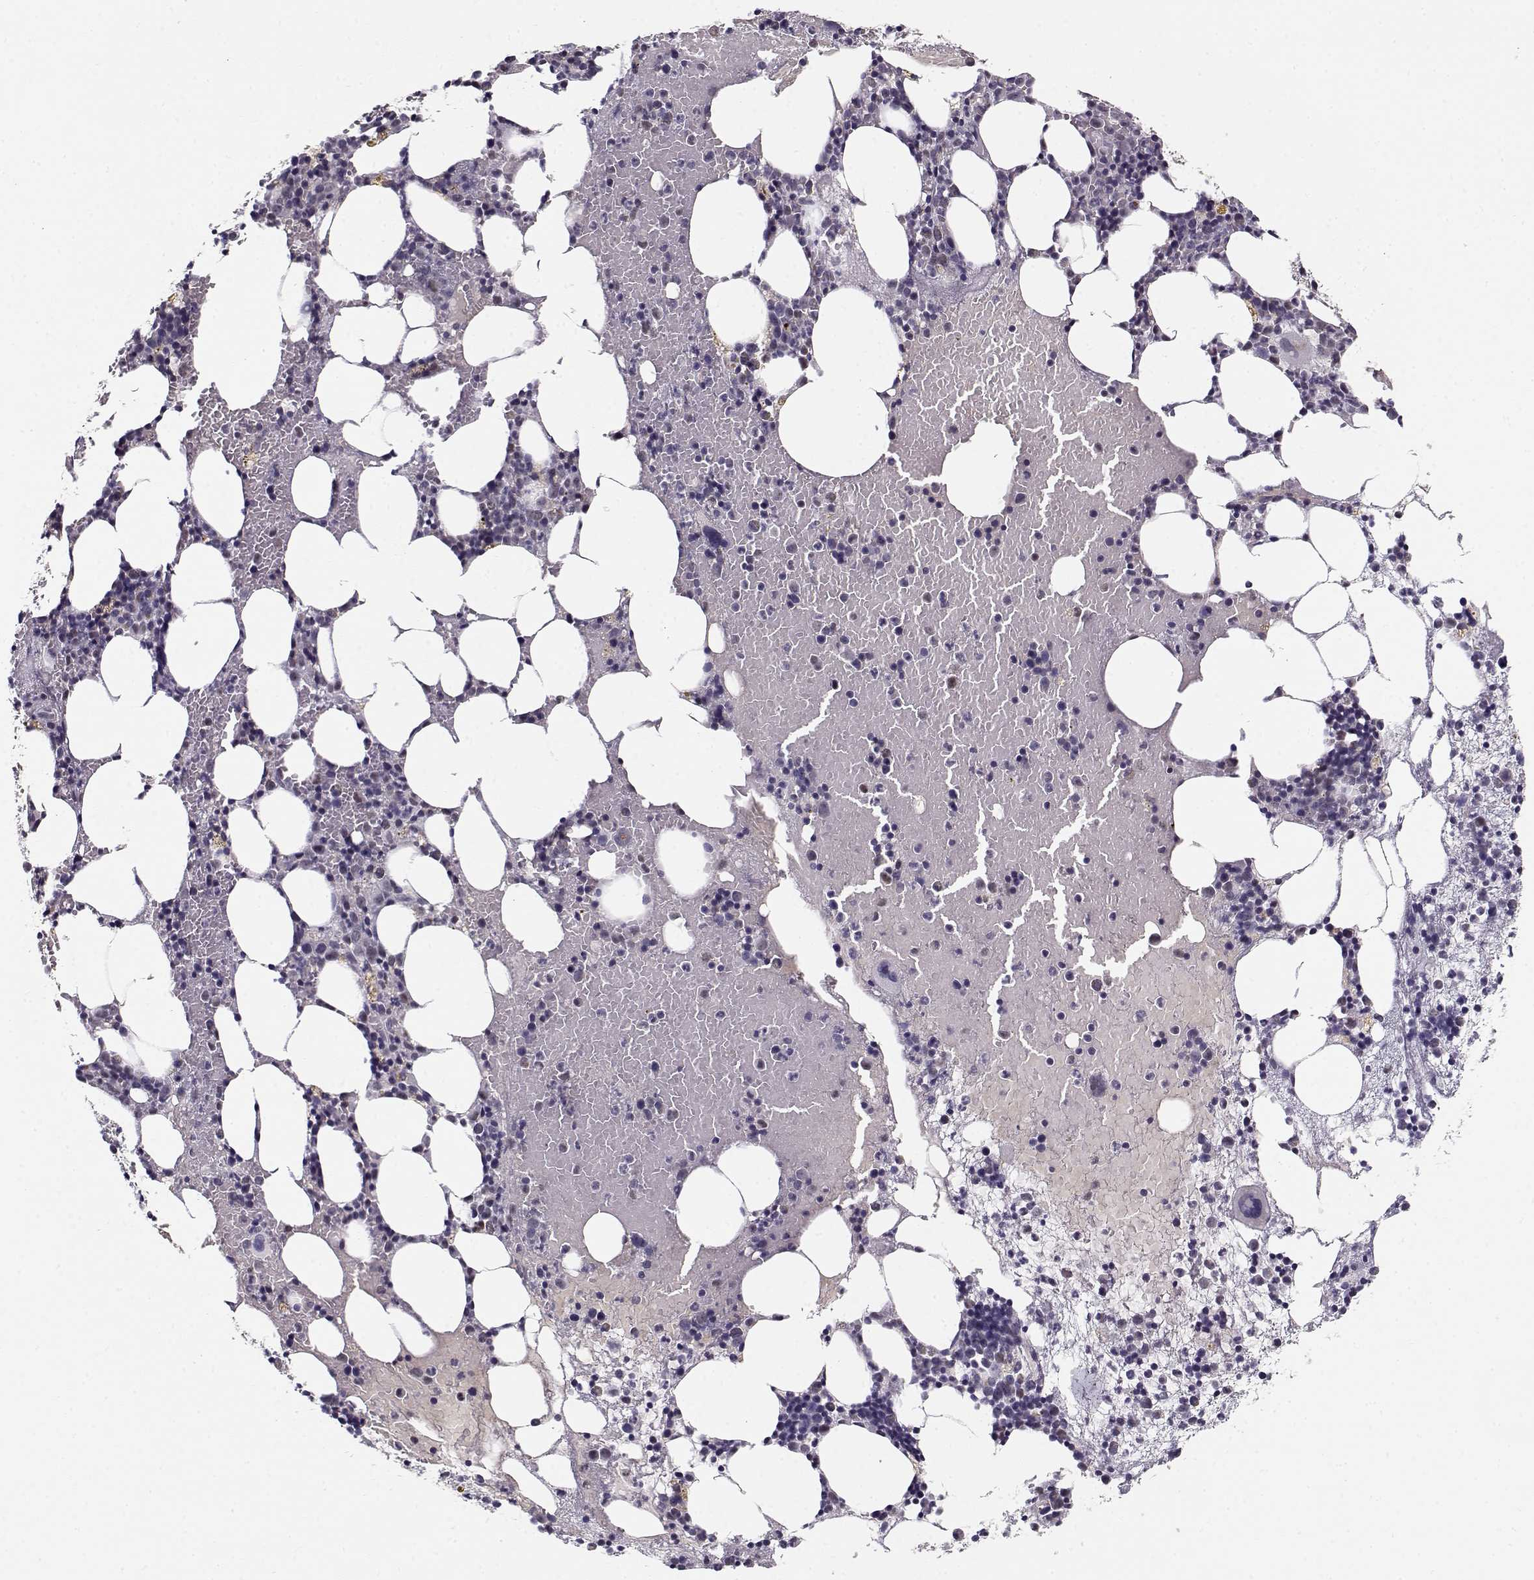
{"staining": {"intensity": "negative", "quantity": "none", "location": "none"}, "tissue": "bone marrow", "cell_type": "Hematopoietic cells", "image_type": "normal", "snomed": [{"axis": "morphology", "description": "Normal tissue, NOS"}, {"axis": "topography", "description": "Bone marrow"}], "caption": "This is a histopathology image of immunohistochemistry (IHC) staining of normal bone marrow, which shows no staining in hematopoietic cells. (Stains: DAB immunohistochemistry (IHC) with hematoxylin counter stain, Microscopy: brightfield microscopy at high magnification).", "gene": "SLC4A5", "patient": {"sex": "male", "age": 54}}